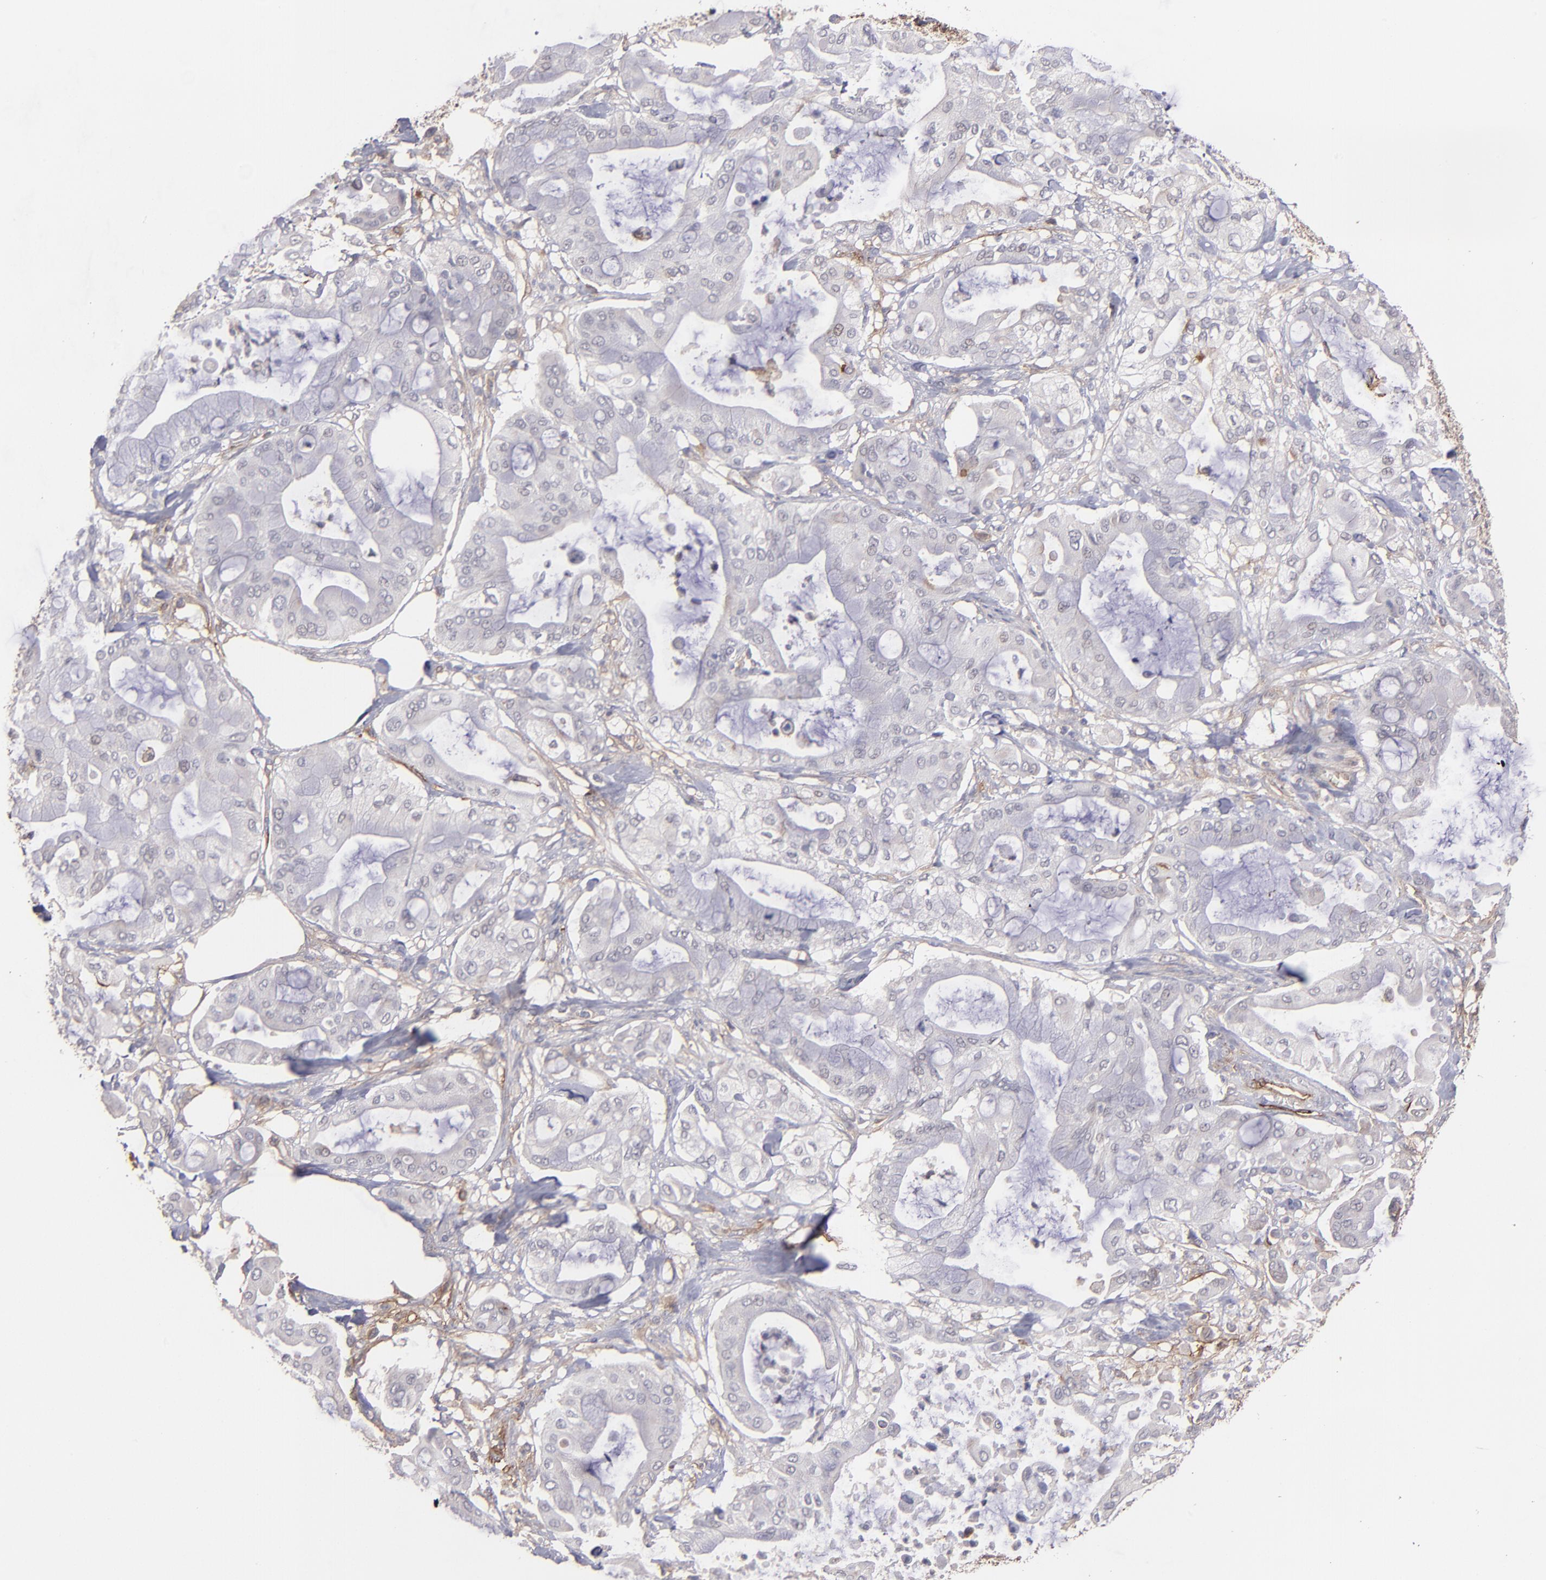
{"staining": {"intensity": "weak", "quantity": "<25%", "location": "cytoplasmic/membranous"}, "tissue": "pancreatic cancer", "cell_type": "Tumor cells", "image_type": "cancer", "snomed": [{"axis": "morphology", "description": "Adenocarcinoma, NOS"}, {"axis": "morphology", "description": "Adenocarcinoma, metastatic, NOS"}, {"axis": "topography", "description": "Lymph node"}, {"axis": "topography", "description": "Pancreas"}, {"axis": "topography", "description": "Duodenum"}], "caption": "Immunohistochemistry micrograph of neoplastic tissue: pancreatic cancer stained with DAB demonstrates no significant protein expression in tumor cells. (DAB IHC with hematoxylin counter stain).", "gene": "ICAM1", "patient": {"sex": "female", "age": 64}}